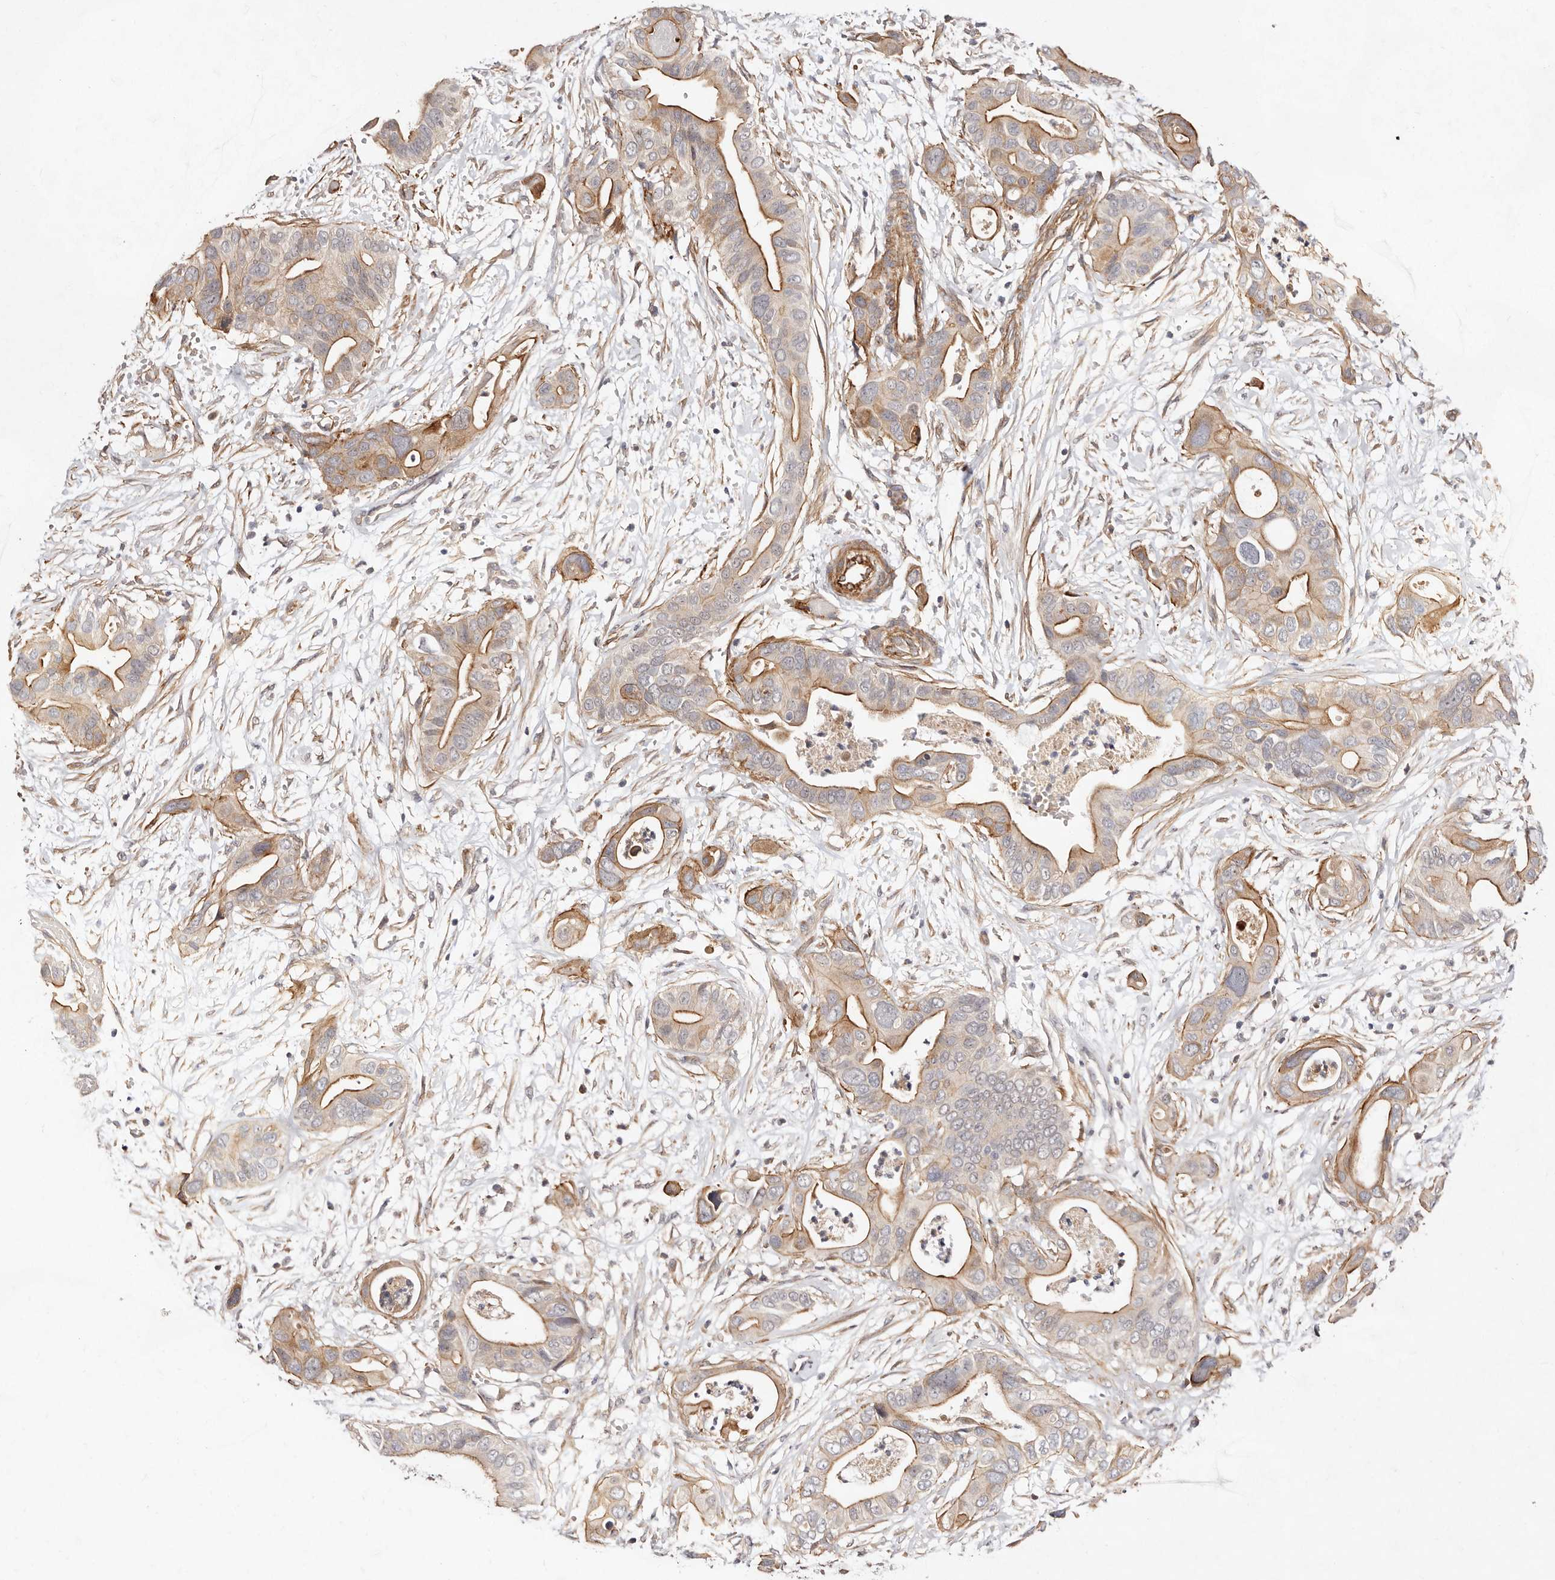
{"staining": {"intensity": "moderate", "quantity": "25%-75%", "location": "cytoplasmic/membranous"}, "tissue": "pancreatic cancer", "cell_type": "Tumor cells", "image_type": "cancer", "snomed": [{"axis": "morphology", "description": "Adenocarcinoma, NOS"}, {"axis": "topography", "description": "Pancreas"}], "caption": "This image exhibits immunohistochemistry staining of pancreatic cancer (adenocarcinoma), with medium moderate cytoplasmic/membranous staining in approximately 25%-75% of tumor cells.", "gene": "MTMR11", "patient": {"sex": "male", "age": 66}}